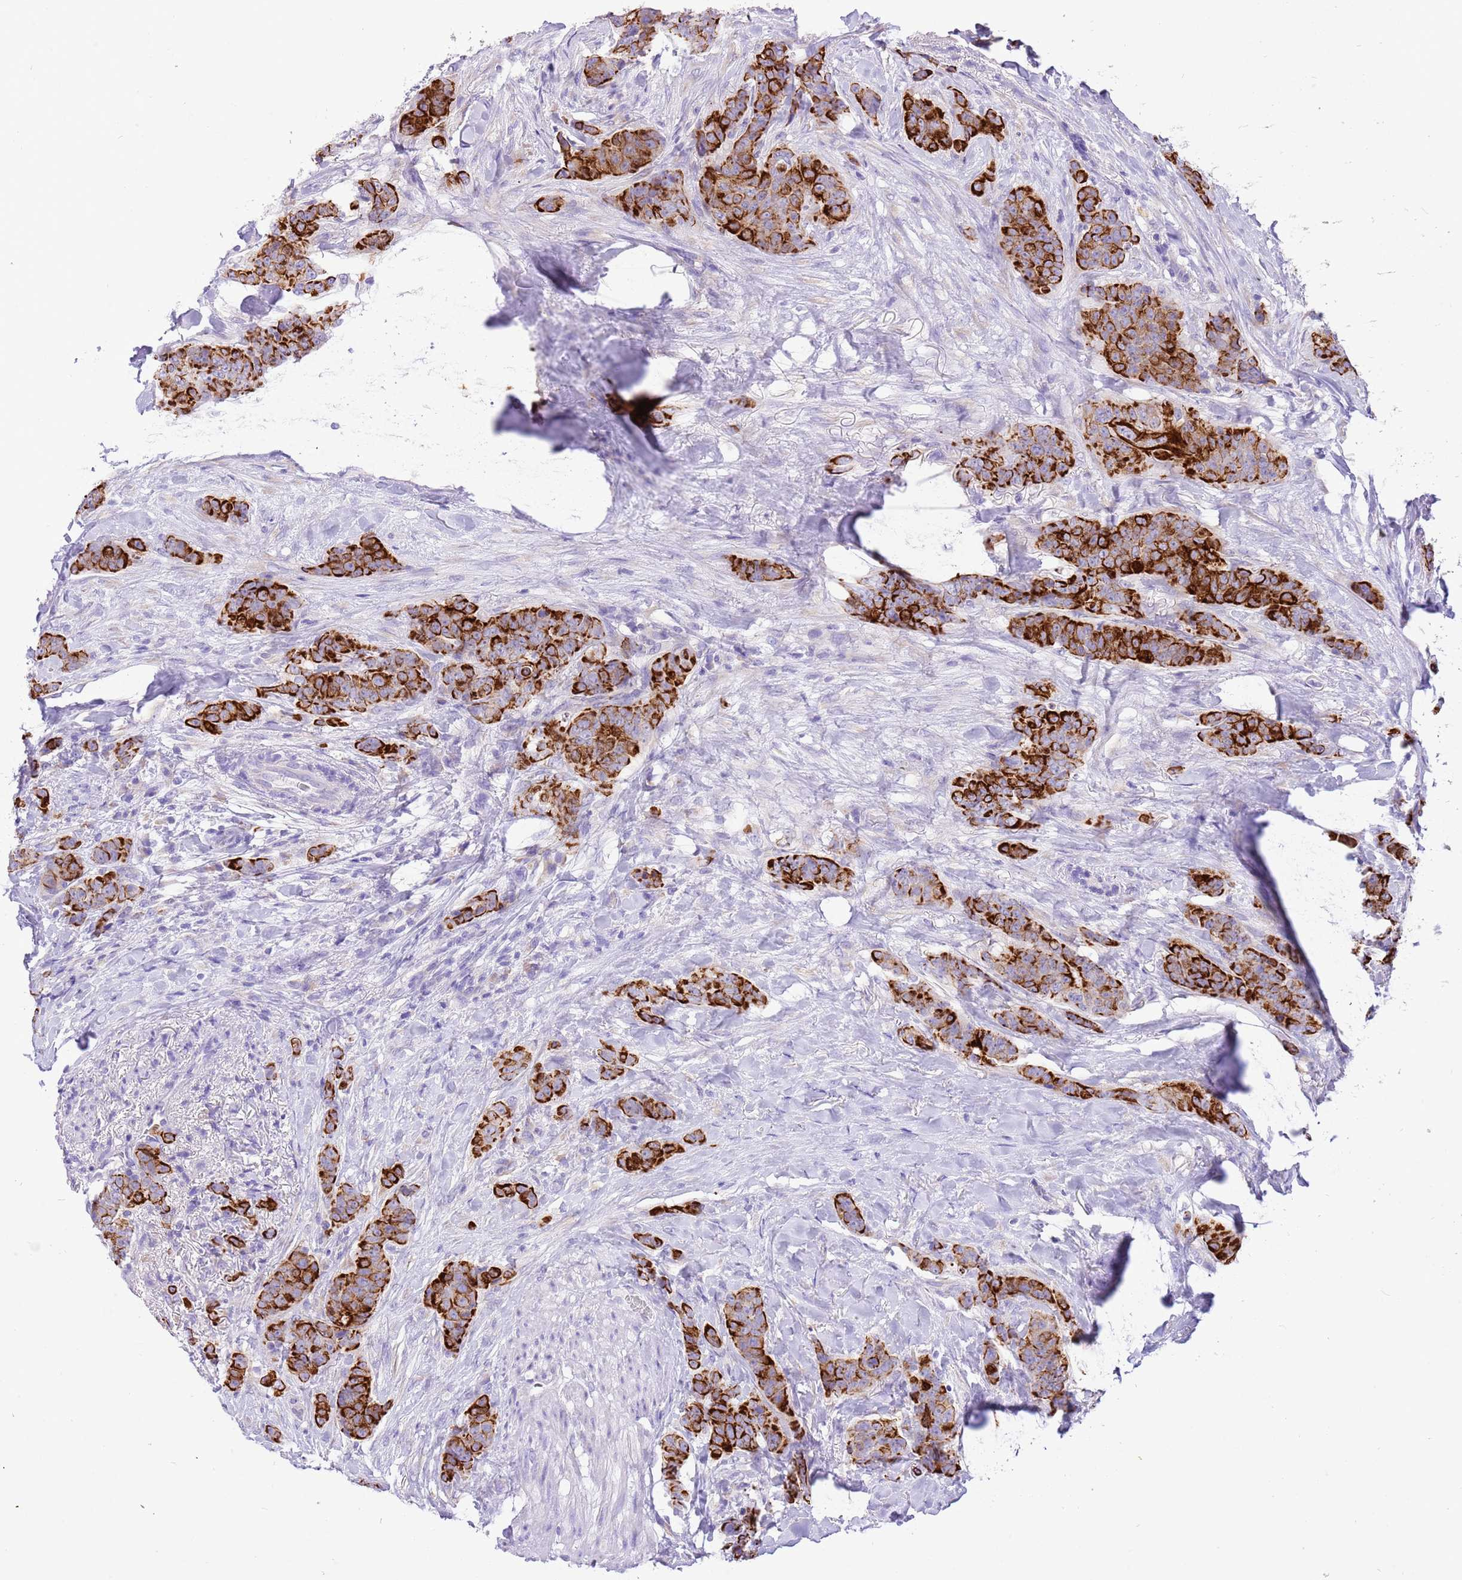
{"staining": {"intensity": "strong", "quantity": ">75%", "location": "cytoplasmic/membranous"}, "tissue": "breast cancer", "cell_type": "Tumor cells", "image_type": "cancer", "snomed": [{"axis": "morphology", "description": "Duct carcinoma"}, {"axis": "topography", "description": "Breast"}], "caption": "Protein analysis of breast cancer tissue demonstrates strong cytoplasmic/membranous staining in approximately >75% of tumor cells. Ihc stains the protein of interest in brown and the nuclei are stained blue.", "gene": "R3HDM4", "patient": {"sex": "female", "age": 40}}